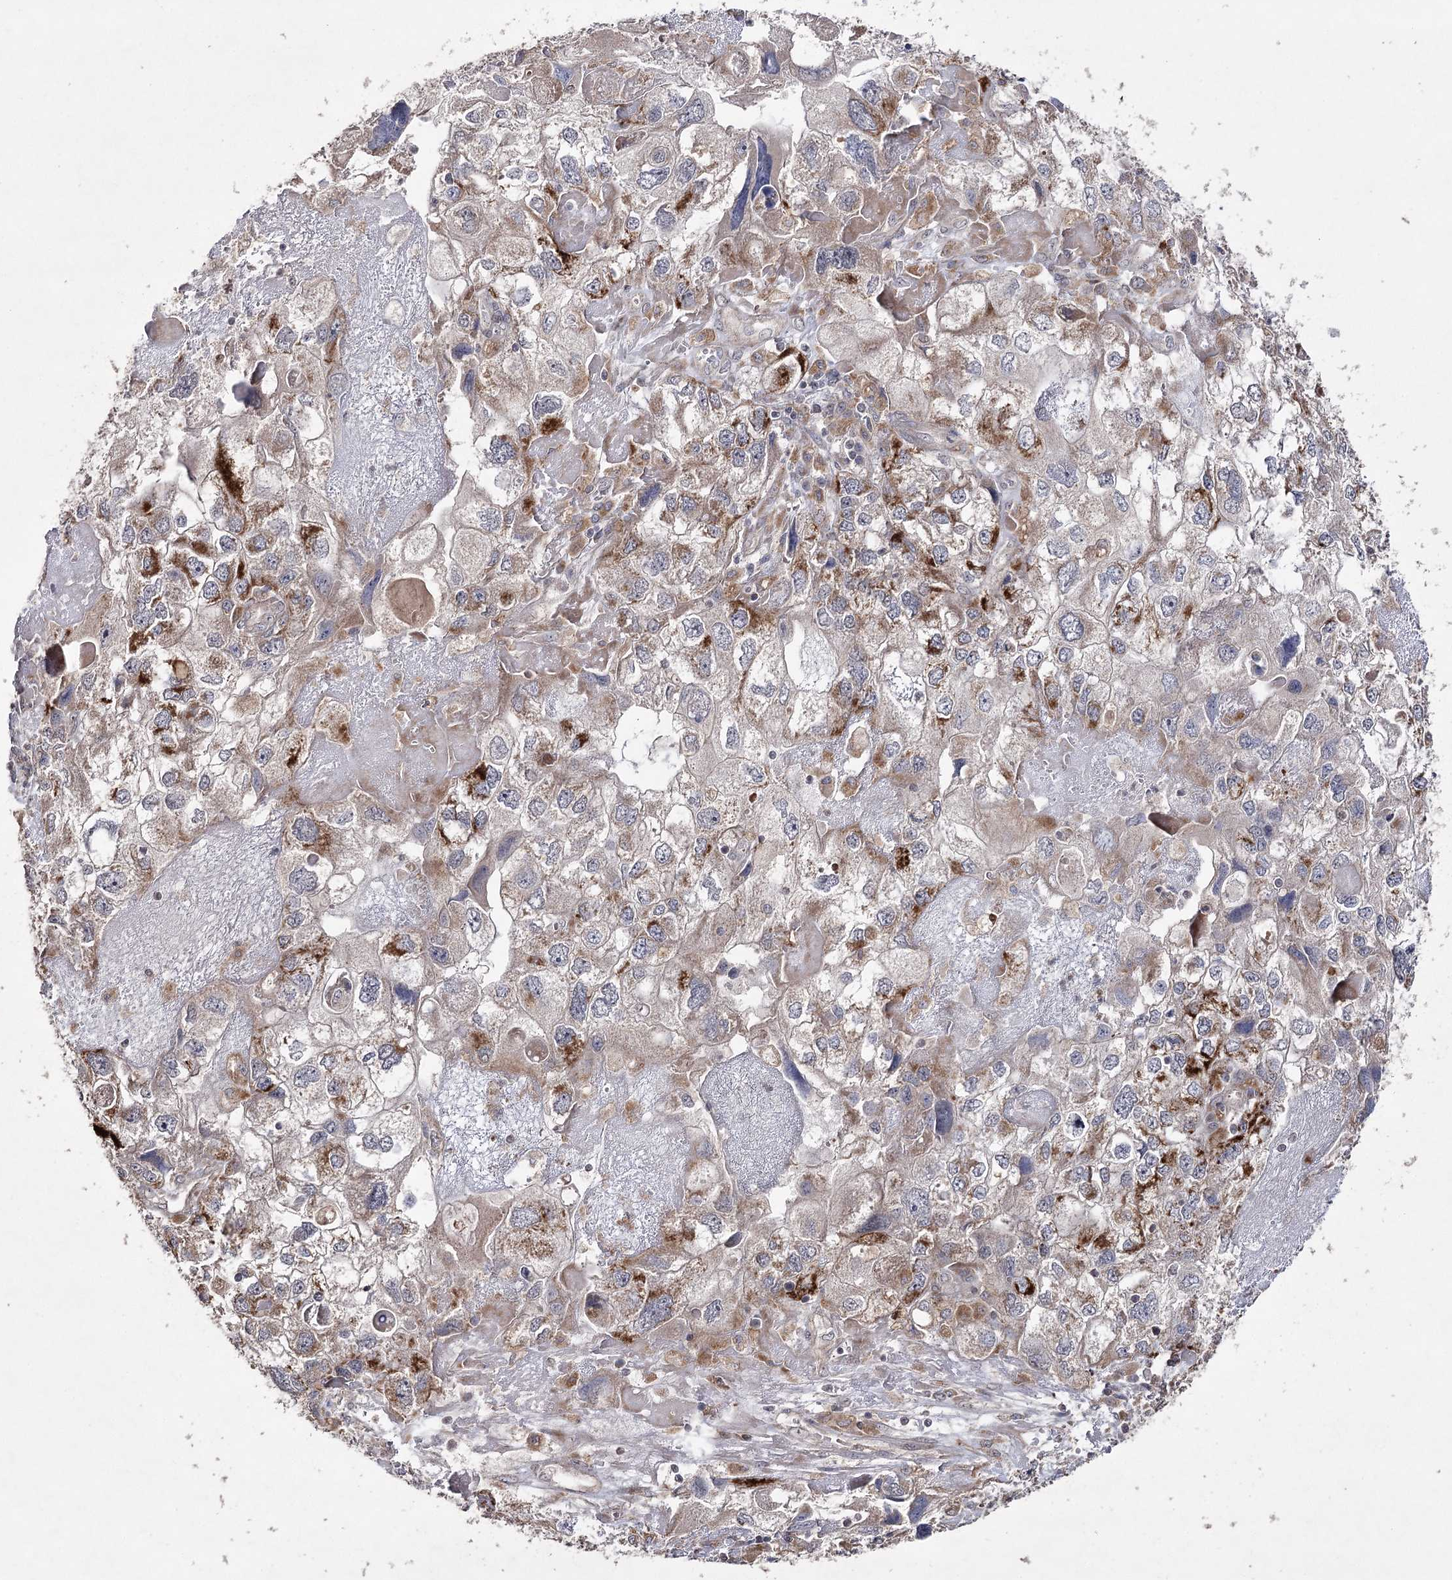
{"staining": {"intensity": "moderate", "quantity": "<25%", "location": "cytoplasmic/membranous"}, "tissue": "endometrial cancer", "cell_type": "Tumor cells", "image_type": "cancer", "snomed": [{"axis": "morphology", "description": "Adenocarcinoma, NOS"}, {"axis": "topography", "description": "Endometrium"}], "caption": "High-power microscopy captured an IHC photomicrograph of endometrial adenocarcinoma, revealing moderate cytoplasmic/membranous expression in approximately <25% of tumor cells. The staining is performed using DAB brown chromogen to label protein expression. The nuclei are counter-stained blue using hematoxylin.", "gene": "OBSL1", "patient": {"sex": "female", "age": 49}}